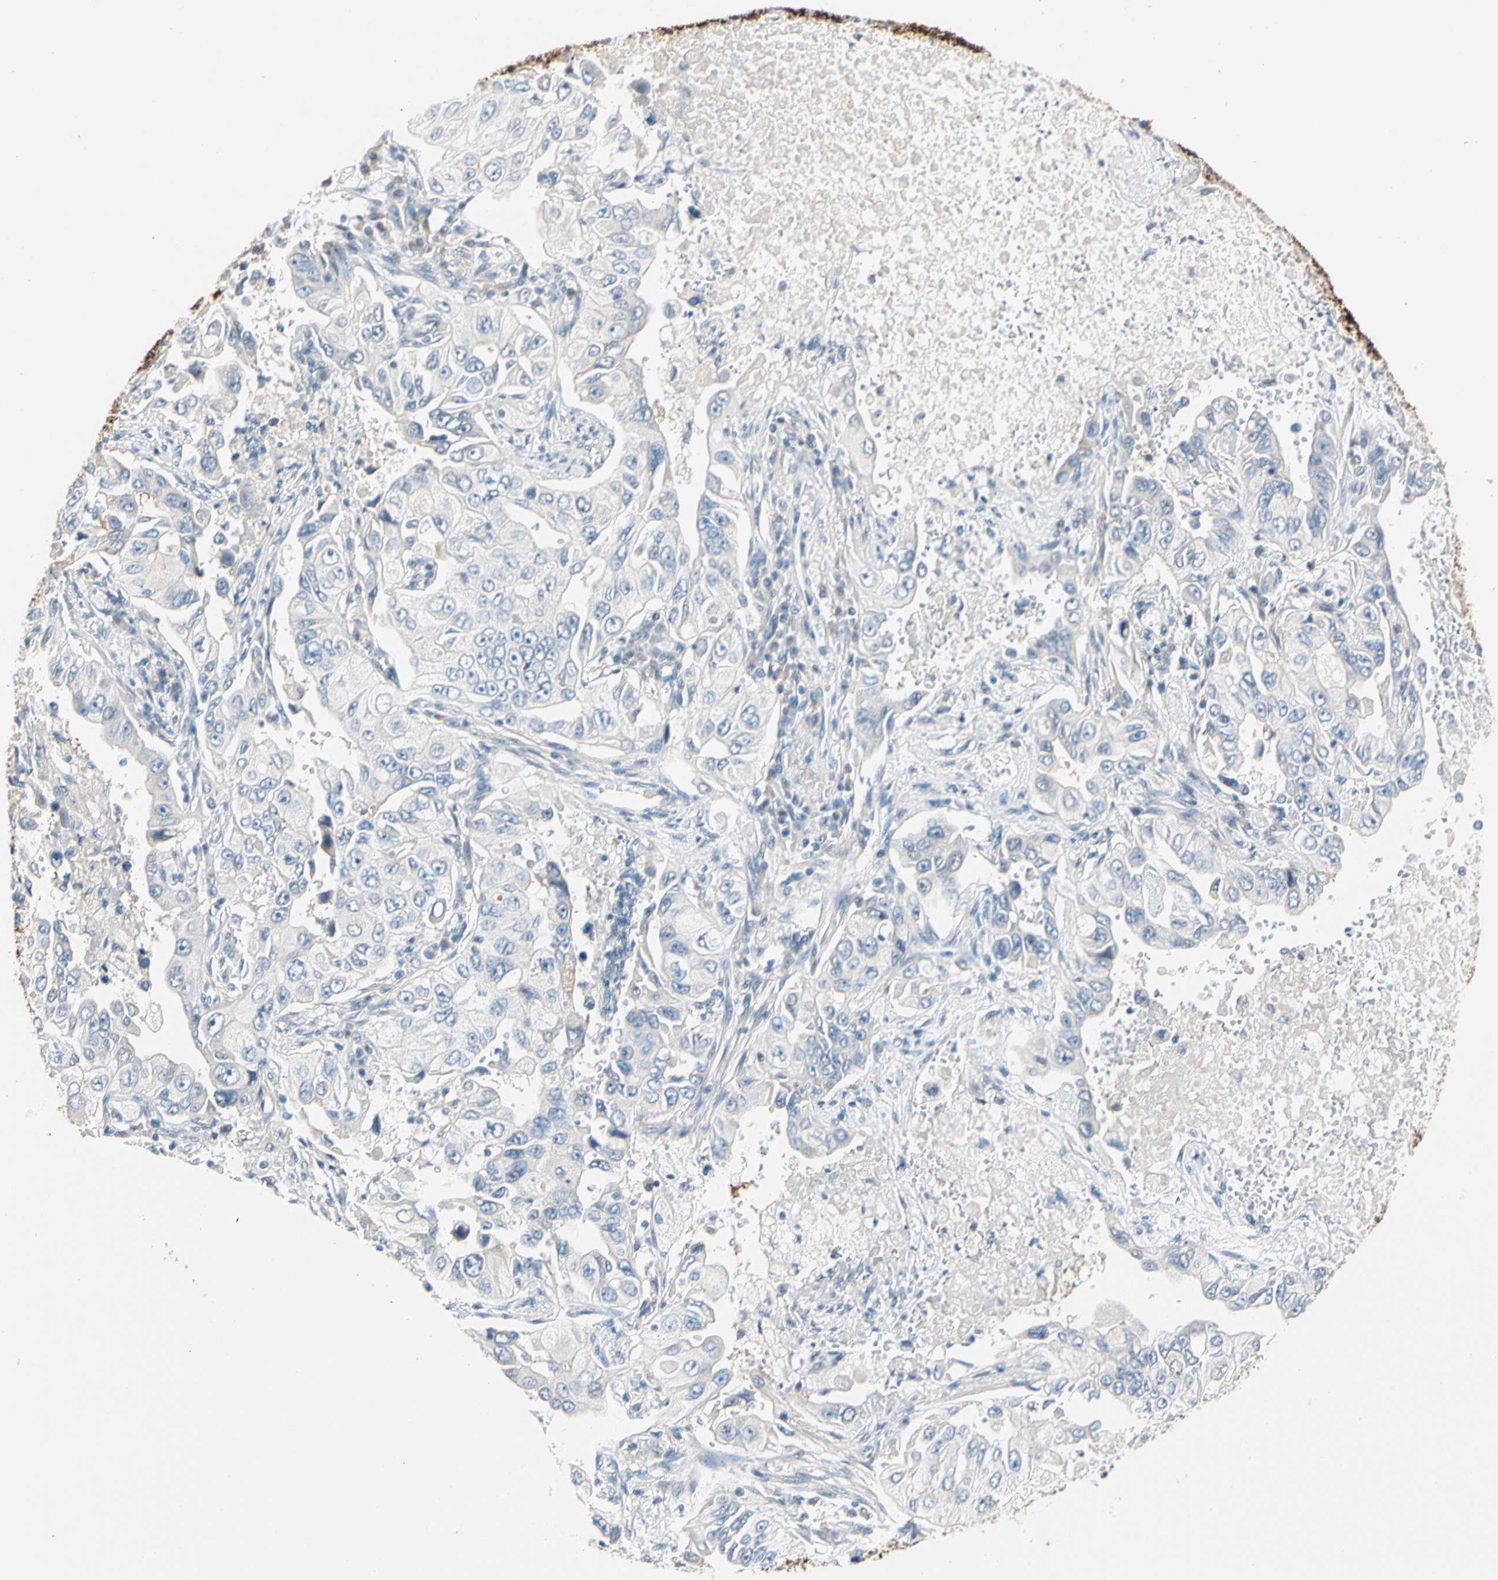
{"staining": {"intensity": "negative", "quantity": "none", "location": "none"}, "tissue": "lung cancer", "cell_type": "Tumor cells", "image_type": "cancer", "snomed": [{"axis": "morphology", "description": "Adenocarcinoma, NOS"}, {"axis": "topography", "description": "Lung"}], "caption": "A micrograph of lung cancer (adenocarcinoma) stained for a protein shows no brown staining in tumor cells. (Stains: DAB IHC with hematoxylin counter stain, Microscopy: brightfield microscopy at high magnification).", "gene": "STK40", "patient": {"sex": "male", "age": 84}}